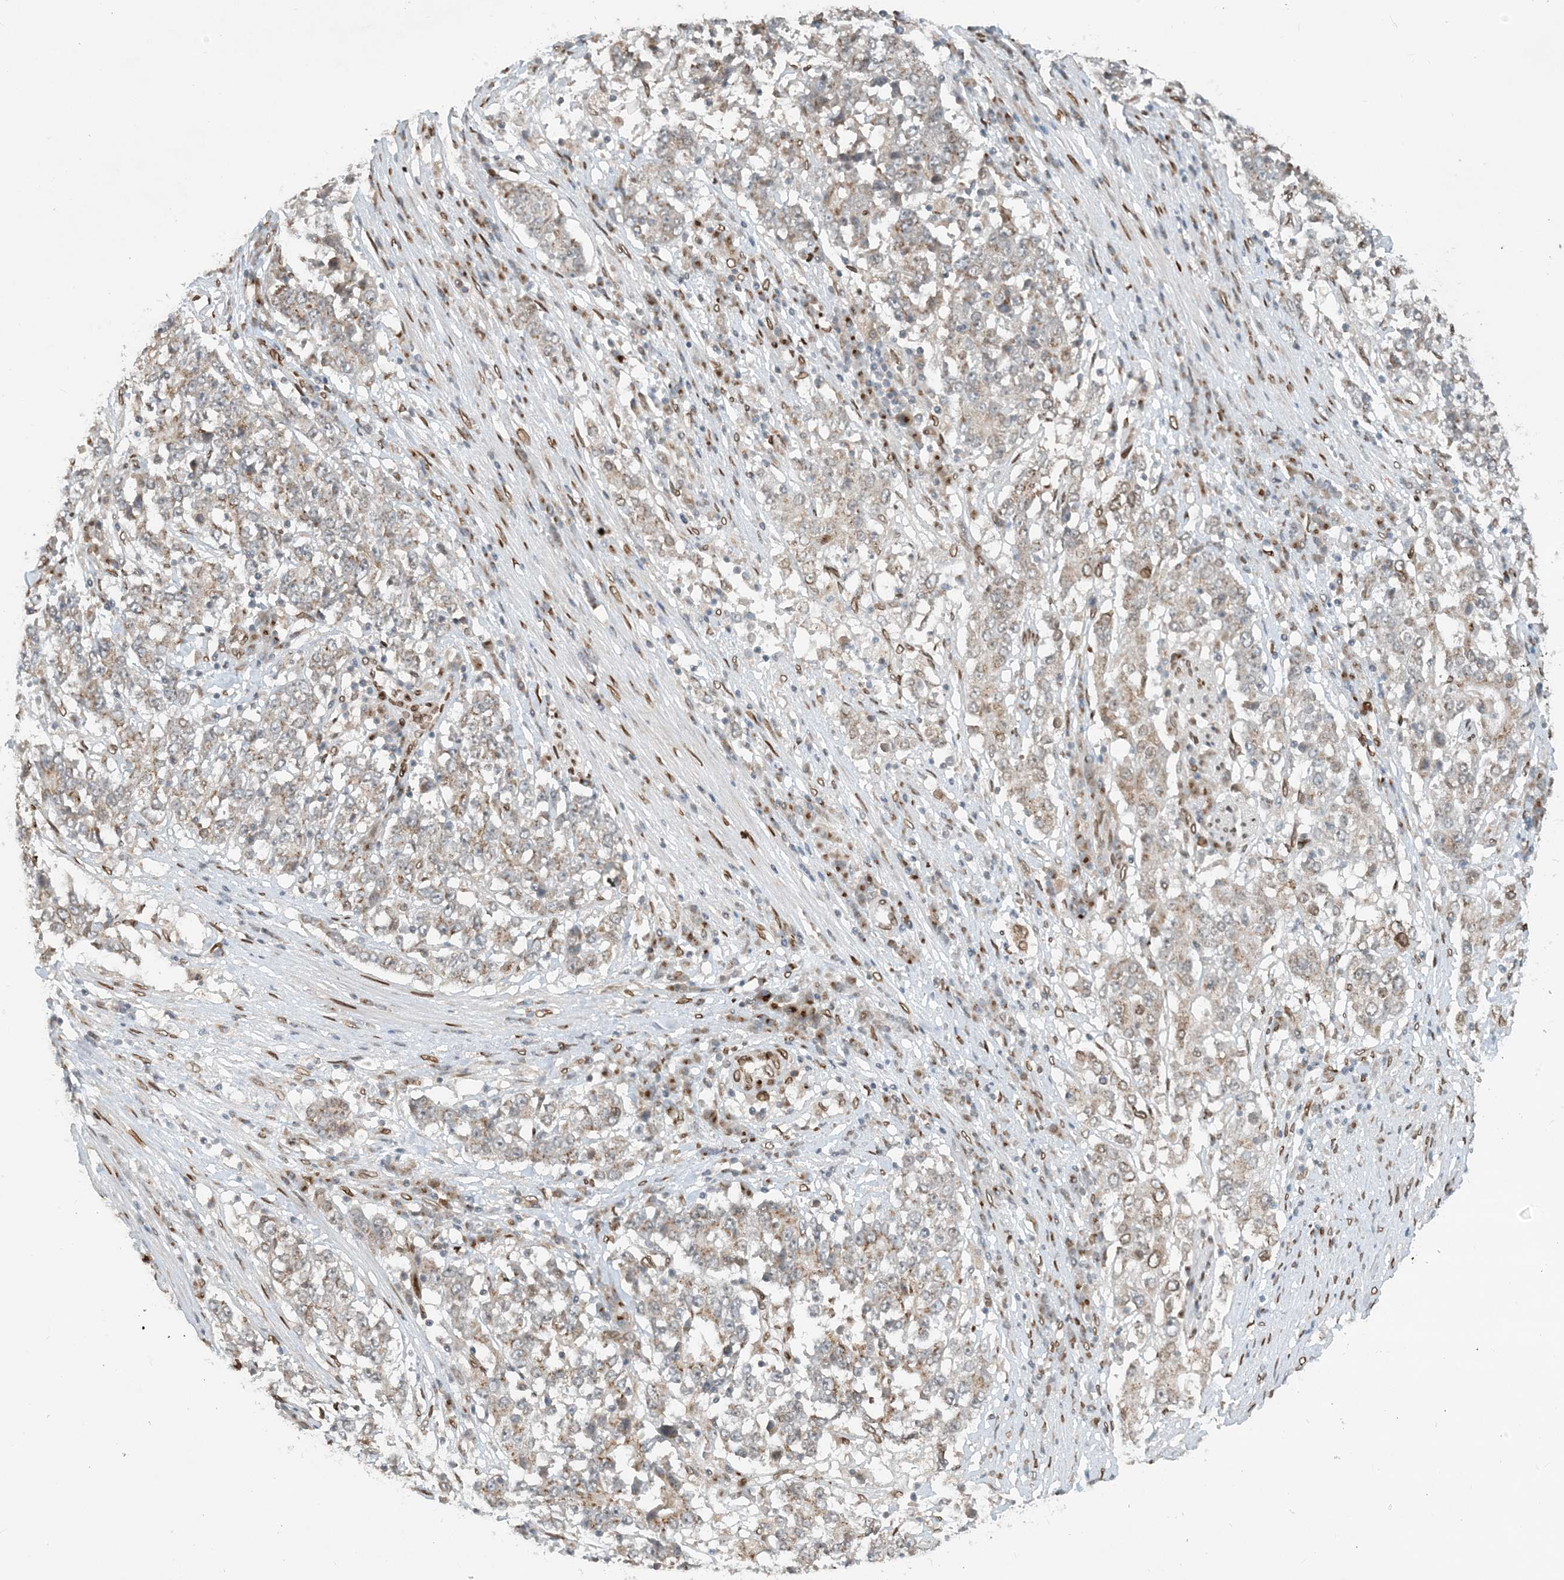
{"staining": {"intensity": "negative", "quantity": "none", "location": "none"}, "tissue": "stomach cancer", "cell_type": "Tumor cells", "image_type": "cancer", "snomed": [{"axis": "morphology", "description": "Adenocarcinoma, NOS"}, {"axis": "topography", "description": "Stomach"}], "caption": "Protein analysis of adenocarcinoma (stomach) exhibits no significant expression in tumor cells.", "gene": "SLC35A2", "patient": {"sex": "male", "age": 59}}